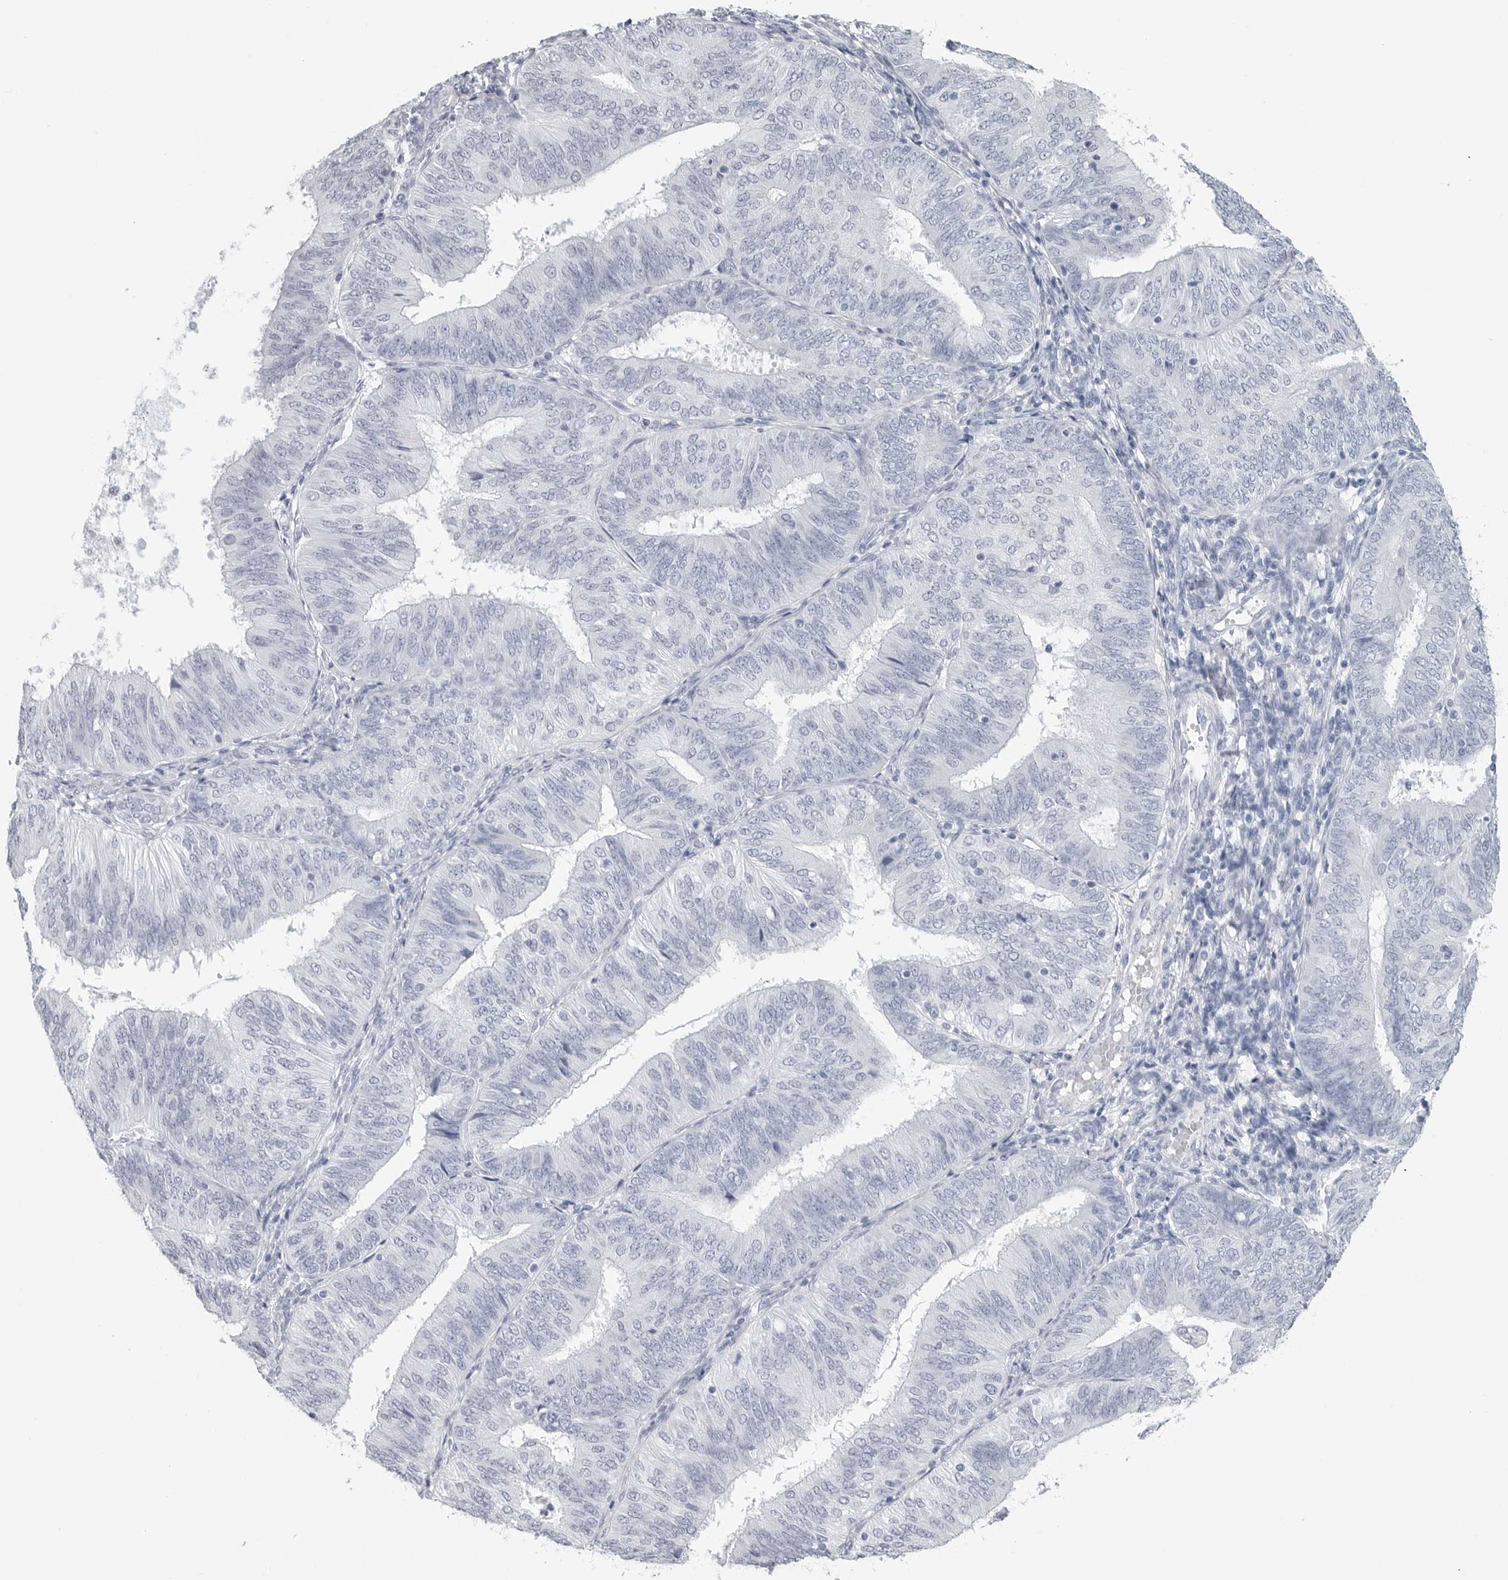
{"staining": {"intensity": "negative", "quantity": "none", "location": "none"}, "tissue": "endometrial cancer", "cell_type": "Tumor cells", "image_type": "cancer", "snomed": [{"axis": "morphology", "description": "Adenocarcinoma, NOS"}, {"axis": "topography", "description": "Endometrium"}], "caption": "The immunohistochemistry histopathology image has no significant positivity in tumor cells of endometrial cancer tissue. Brightfield microscopy of IHC stained with DAB (brown) and hematoxylin (blue), captured at high magnification.", "gene": "CSH1", "patient": {"sex": "female", "age": 58}}